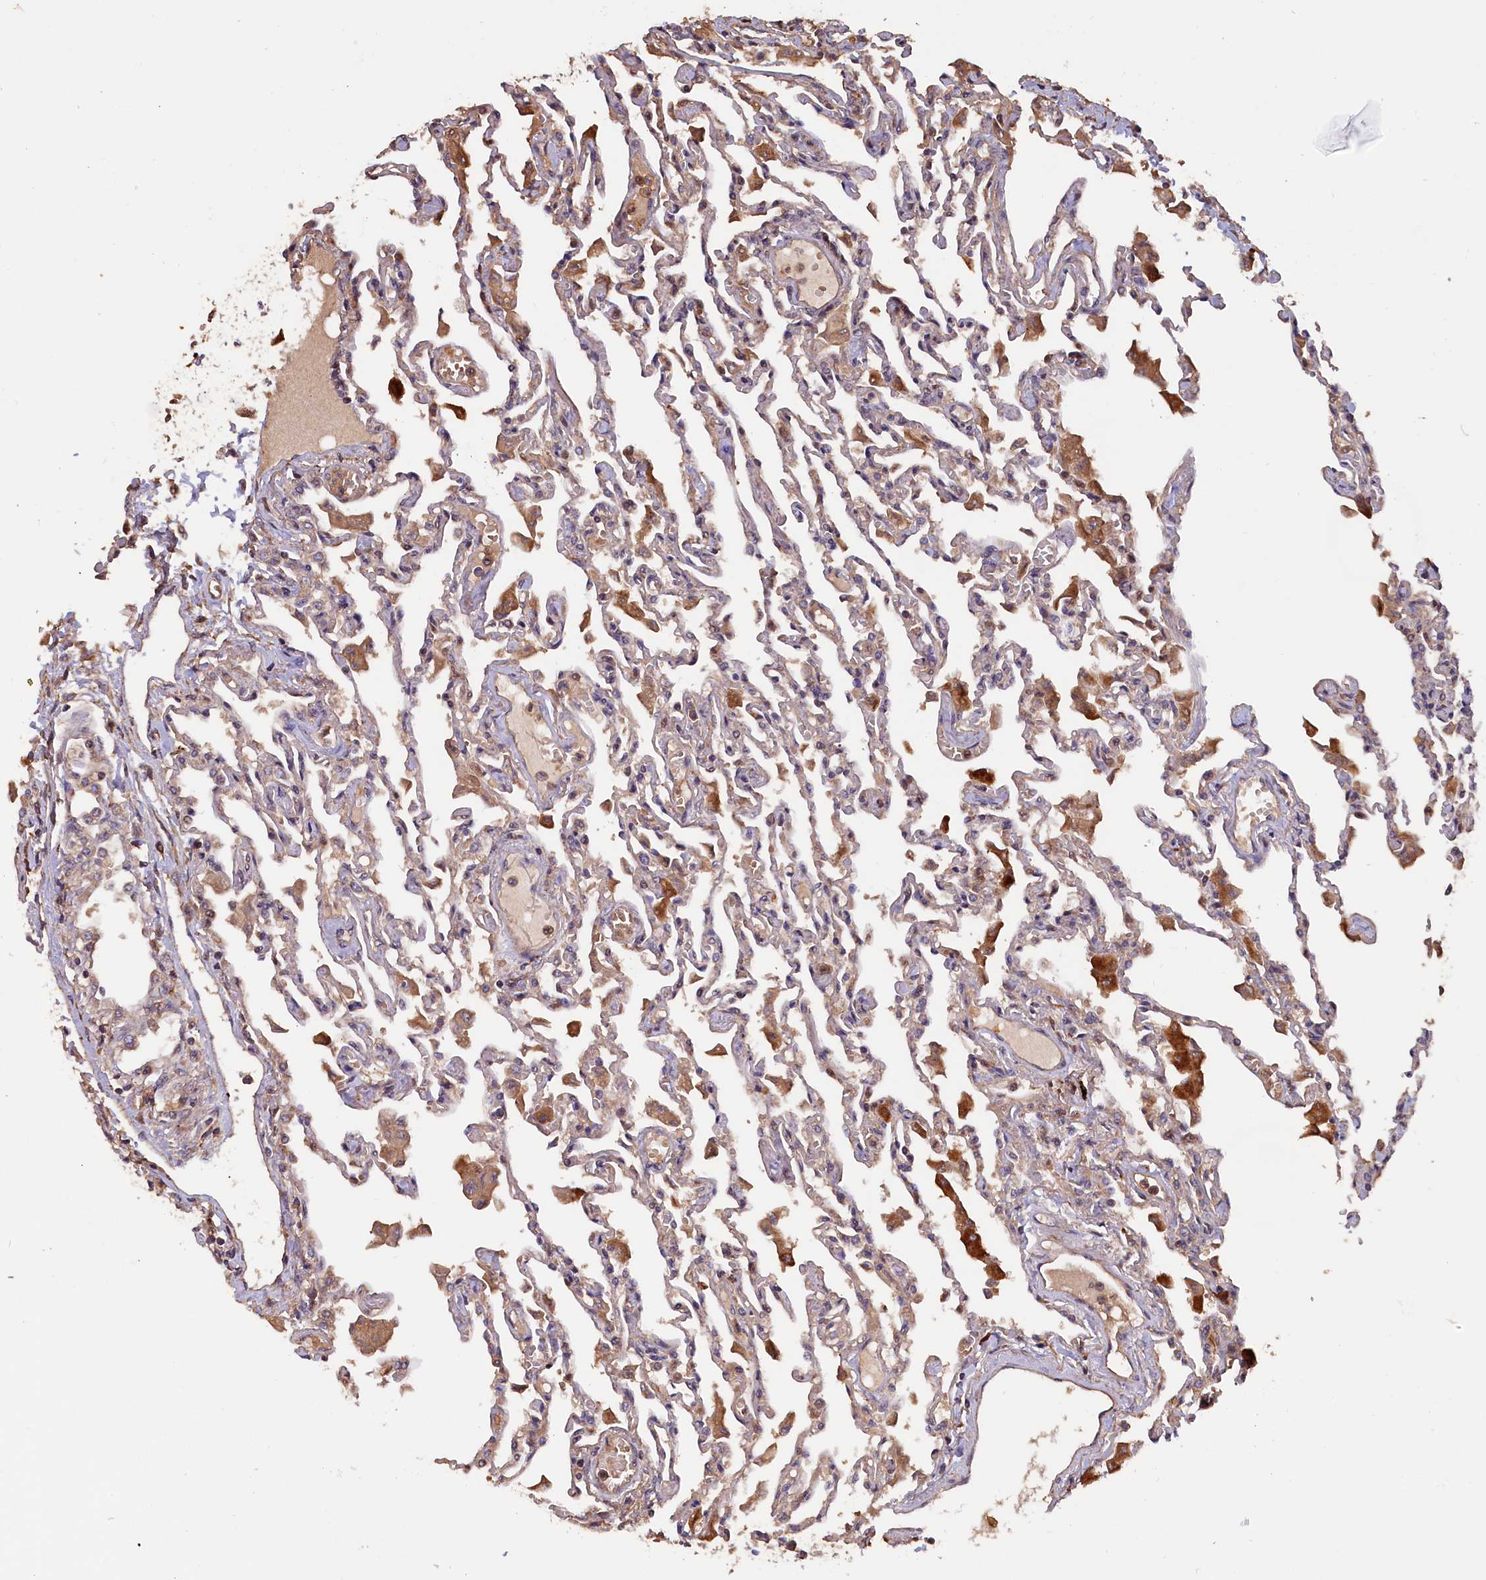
{"staining": {"intensity": "weak", "quantity": "25%-75%", "location": "cytoplasmic/membranous"}, "tissue": "lung", "cell_type": "Alveolar cells", "image_type": "normal", "snomed": [{"axis": "morphology", "description": "Normal tissue, NOS"}, {"axis": "topography", "description": "Bronchus"}, {"axis": "topography", "description": "Lung"}], "caption": "The photomicrograph exhibits a brown stain indicating the presence of a protein in the cytoplasmic/membranous of alveolar cells in lung.", "gene": "GREB1L", "patient": {"sex": "female", "age": 49}}